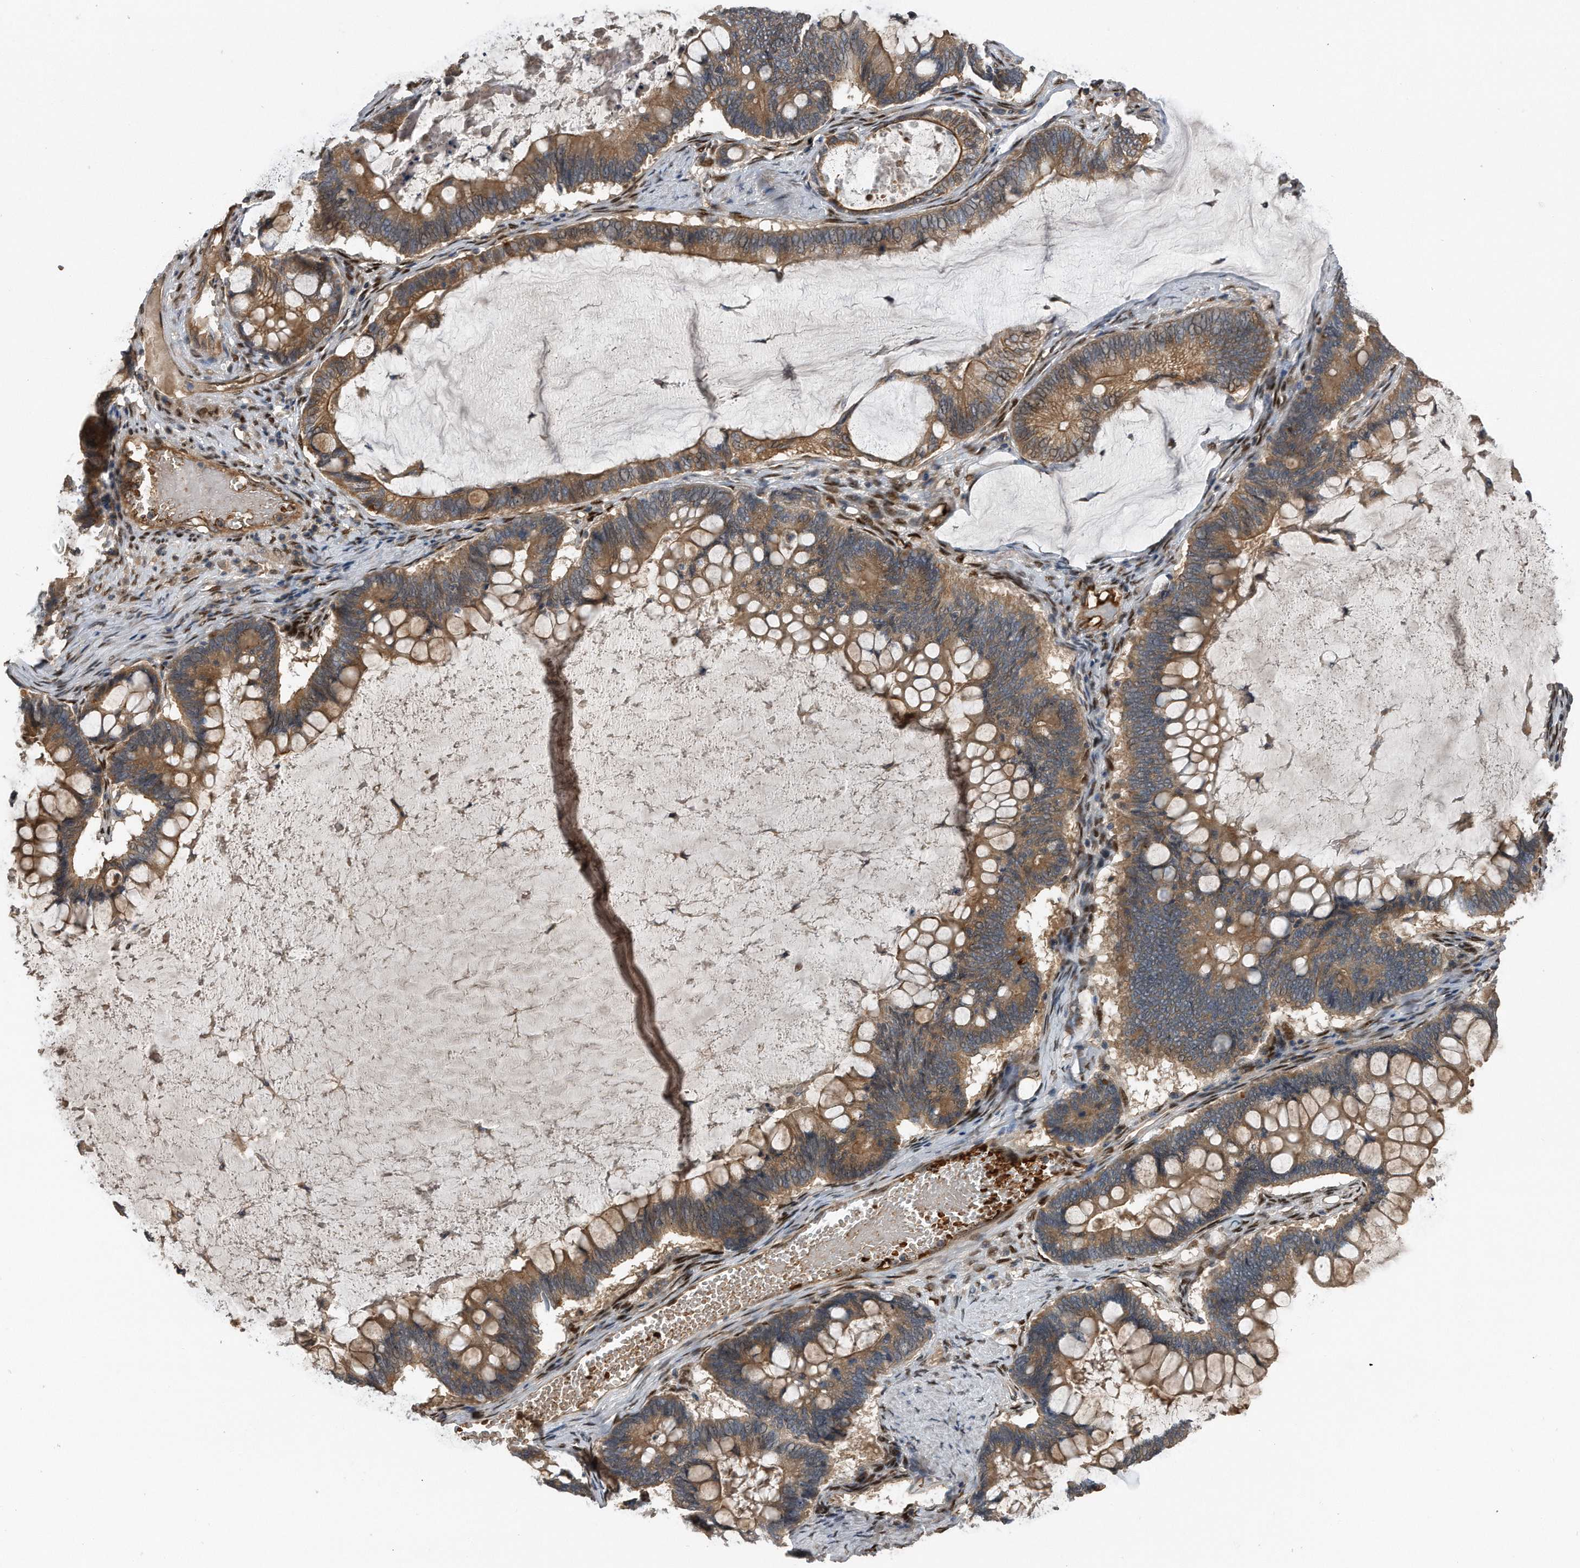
{"staining": {"intensity": "moderate", "quantity": ">75%", "location": "cytoplasmic/membranous"}, "tissue": "ovarian cancer", "cell_type": "Tumor cells", "image_type": "cancer", "snomed": [{"axis": "morphology", "description": "Cystadenocarcinoma, mucinous, NOS"}, {"axis": "topography", "description": "Ovary"}], "caption": "Ovarian cancer (mucinous cystadenocarcinoma) stained with DAB immunohistochemistry reveals medium levels of moderate cytoplasmic/membranous staining in approximately >75% of tumor cells.", "gene": "ZNF79", "patient": {"sex": "female", "age": 61}}